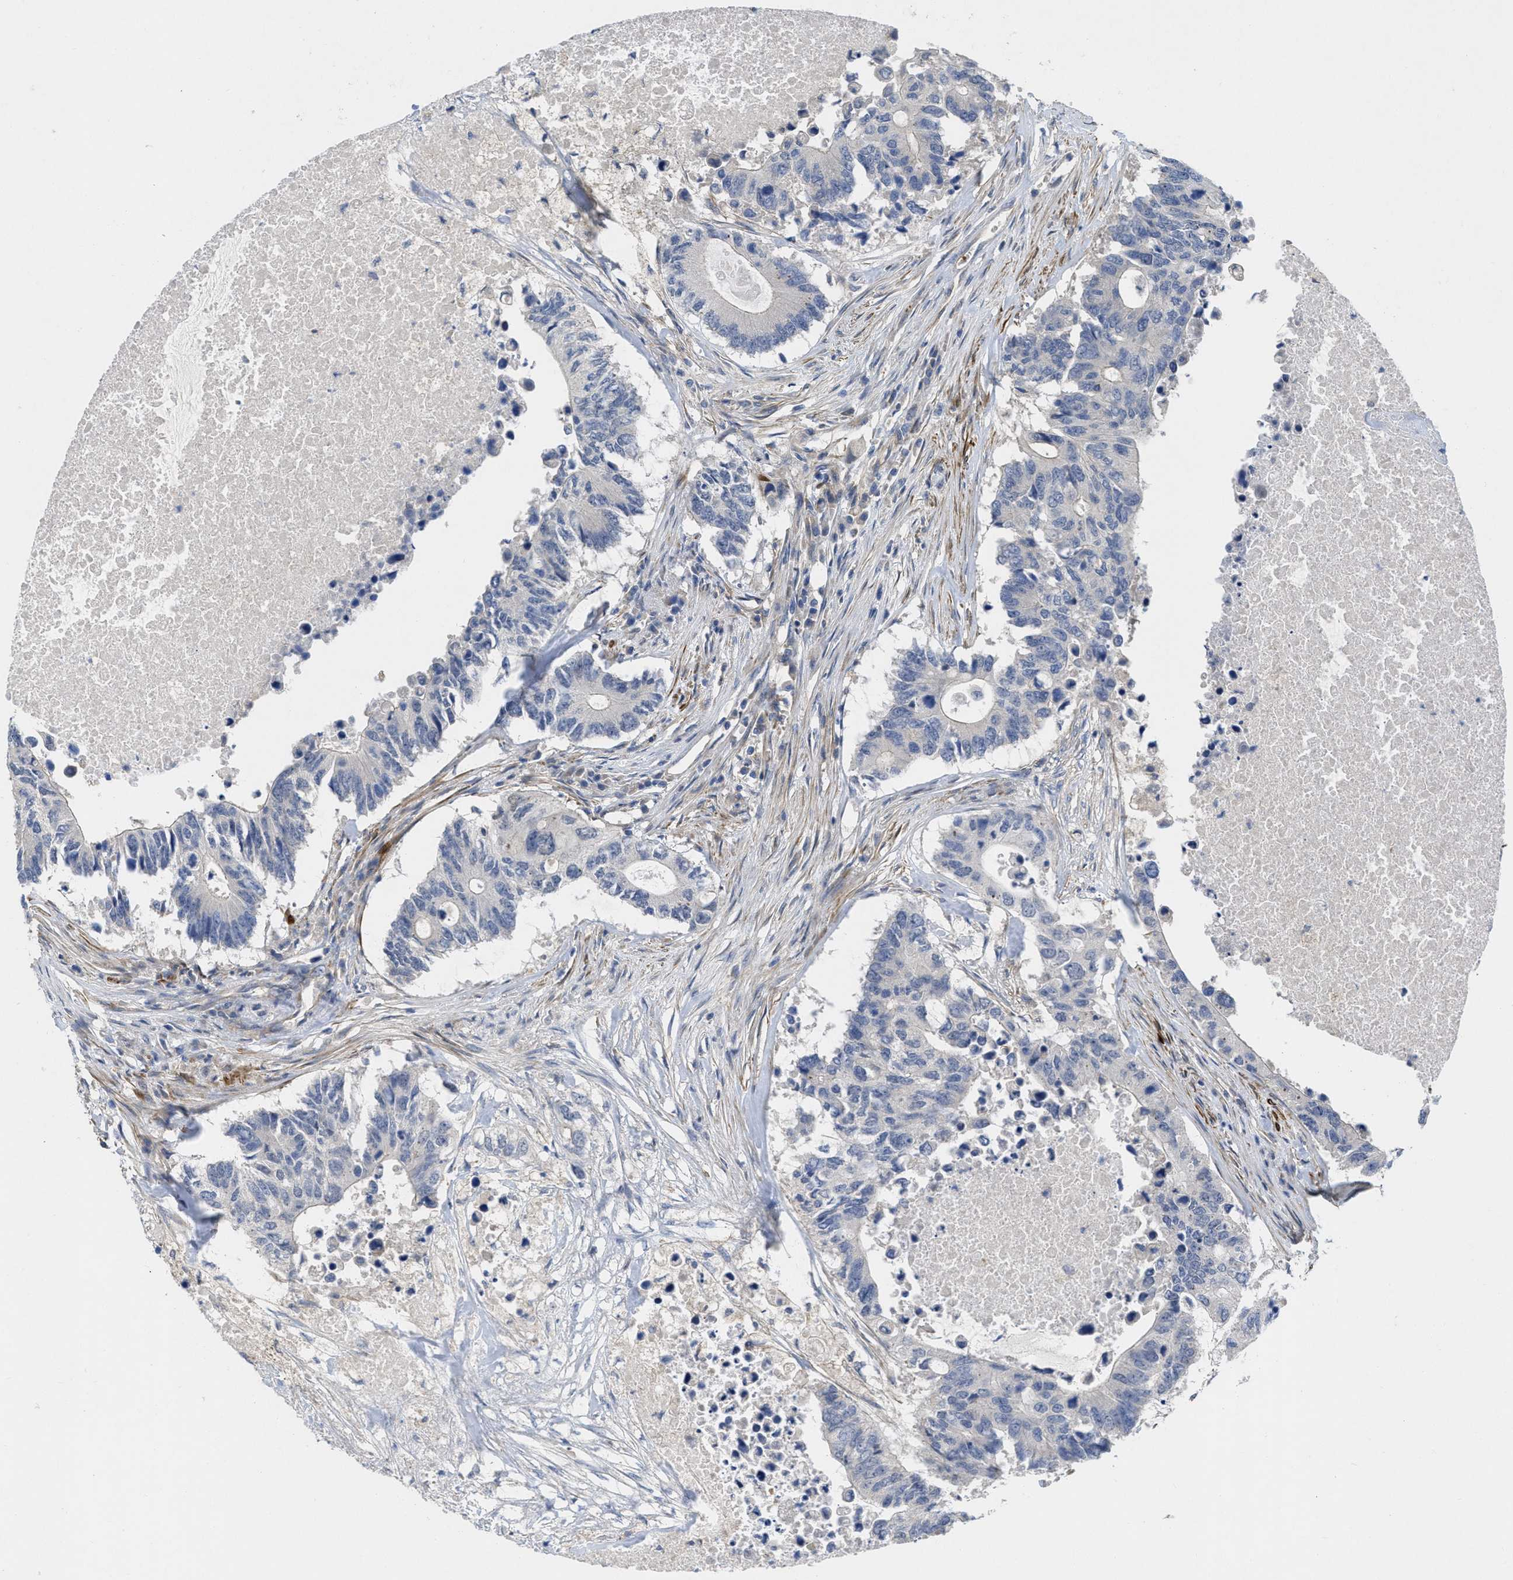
{"staining": {"intensity": "negative", "quantity": "none", "location": "none"}, "tissue": "colorectal cancer", "cell_type": "Tumor cells", "image_type": "cancer", "snomed": [{"axis": "morphology", "description": "Adenocarcinoma, NOS"}, {"axis": "topography", "description": "Colon"}], "caption": "Immunohistochemical staining of human colorectal adenocarcinoma shows no significant expression in tumor cells.", "gene": "ARHGEF26", "patient": {"sex": "male", "age": 71}}